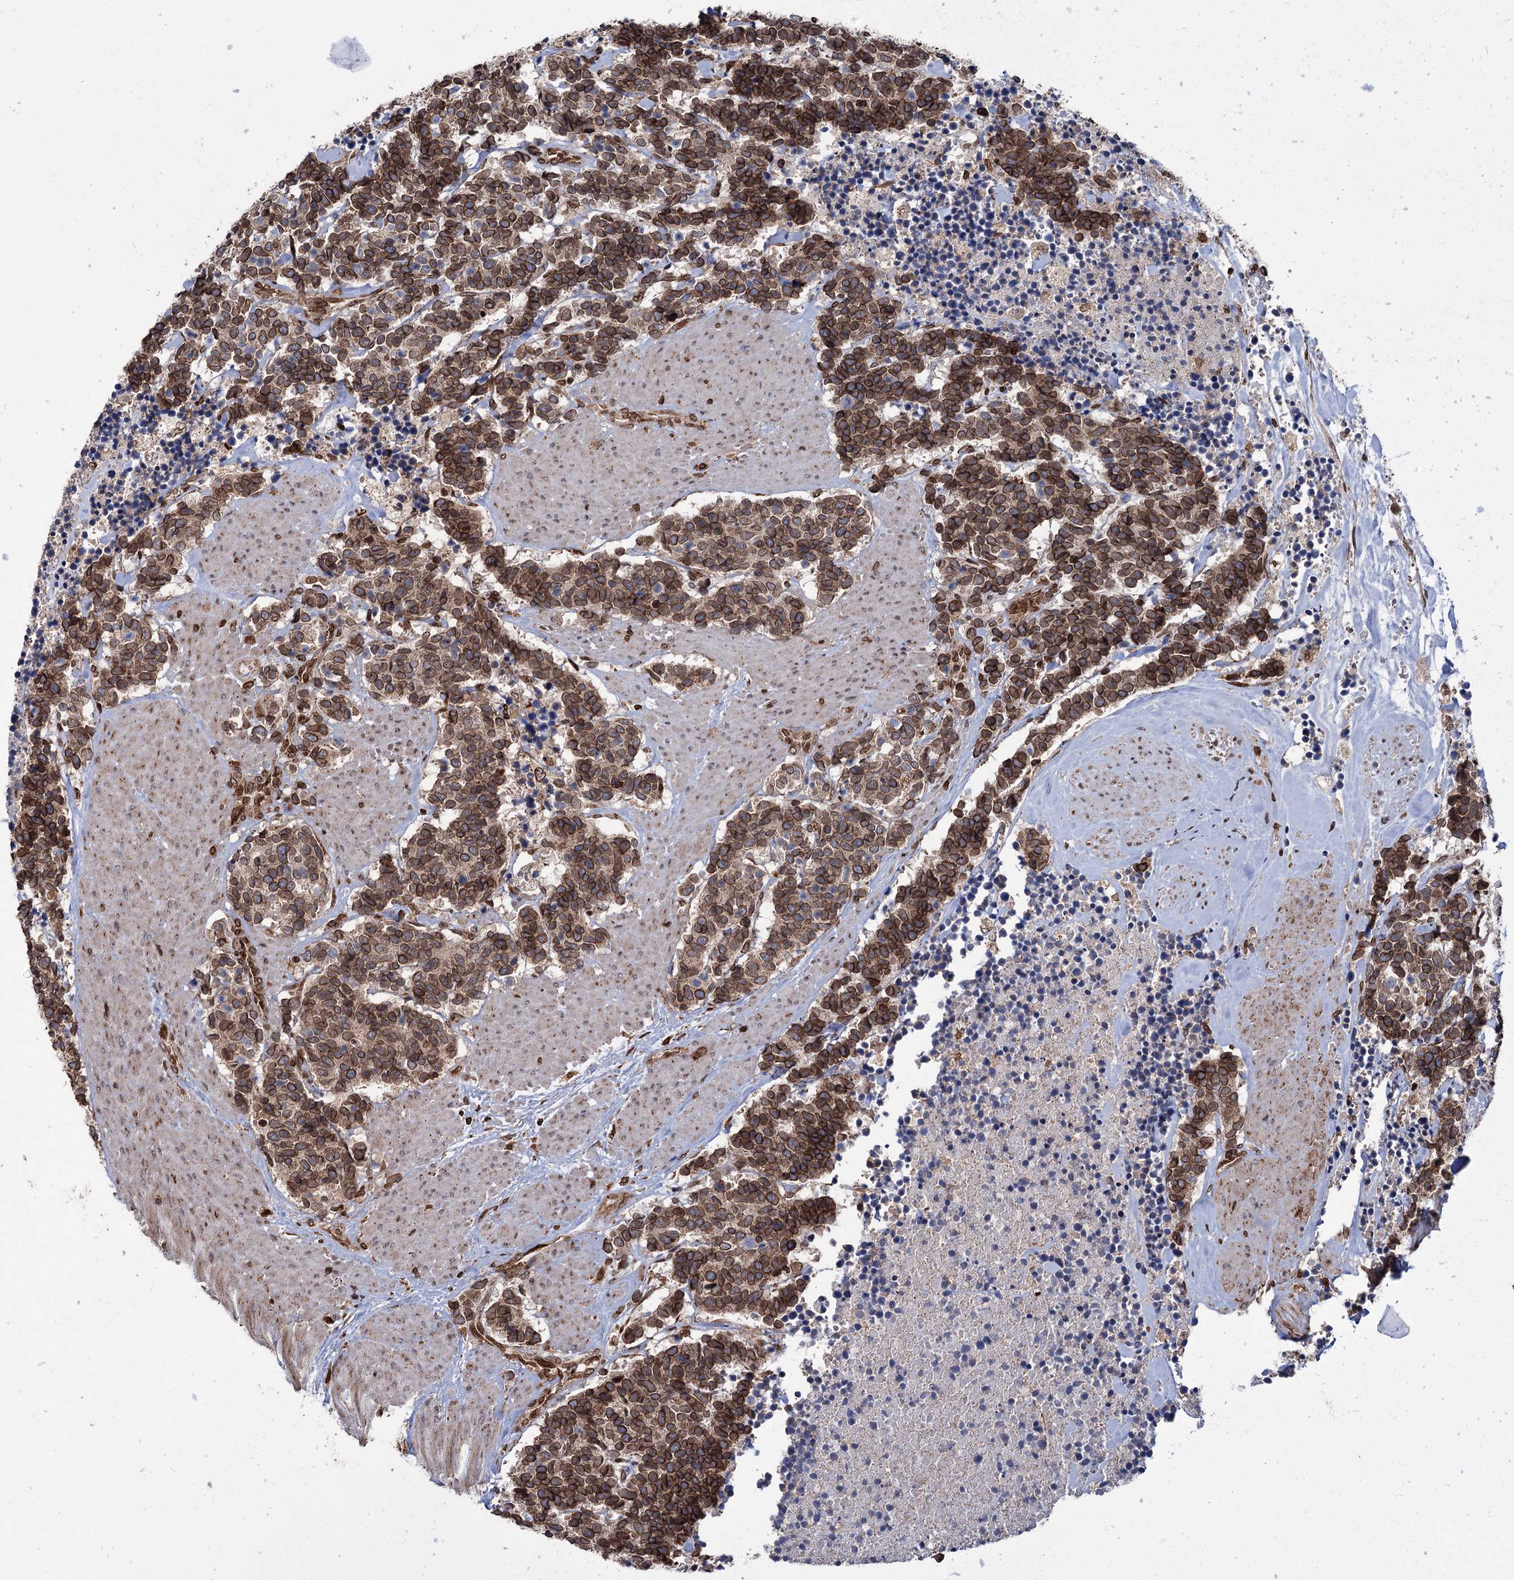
{"staining": {"intensity": "moderate", "quantity": ">75%", "location": "cytoplasmic/membranous,nuclear"}, "tissue": "carcinoid", "cell_type": "Tumor cells", "image_type": "cancer", "snomed": [{"axis": "morphology", "description": "Carcinoma, NOS"}, {"axis": "morphology", "description": "Carcinoid, malignant, NOS"}, {"axis": "topography", "description": "Urinary bladder"}], "caption": "An immunohistochemistry histopathology image of neoplastic tissue is shown. Protein staining in brown labels moderate cytoplasmic/membranous and nuclear positivity in carcinoid within tumor cells.", "gene": "CFAP46", "patient": {"sex": "male", "age": 57}}